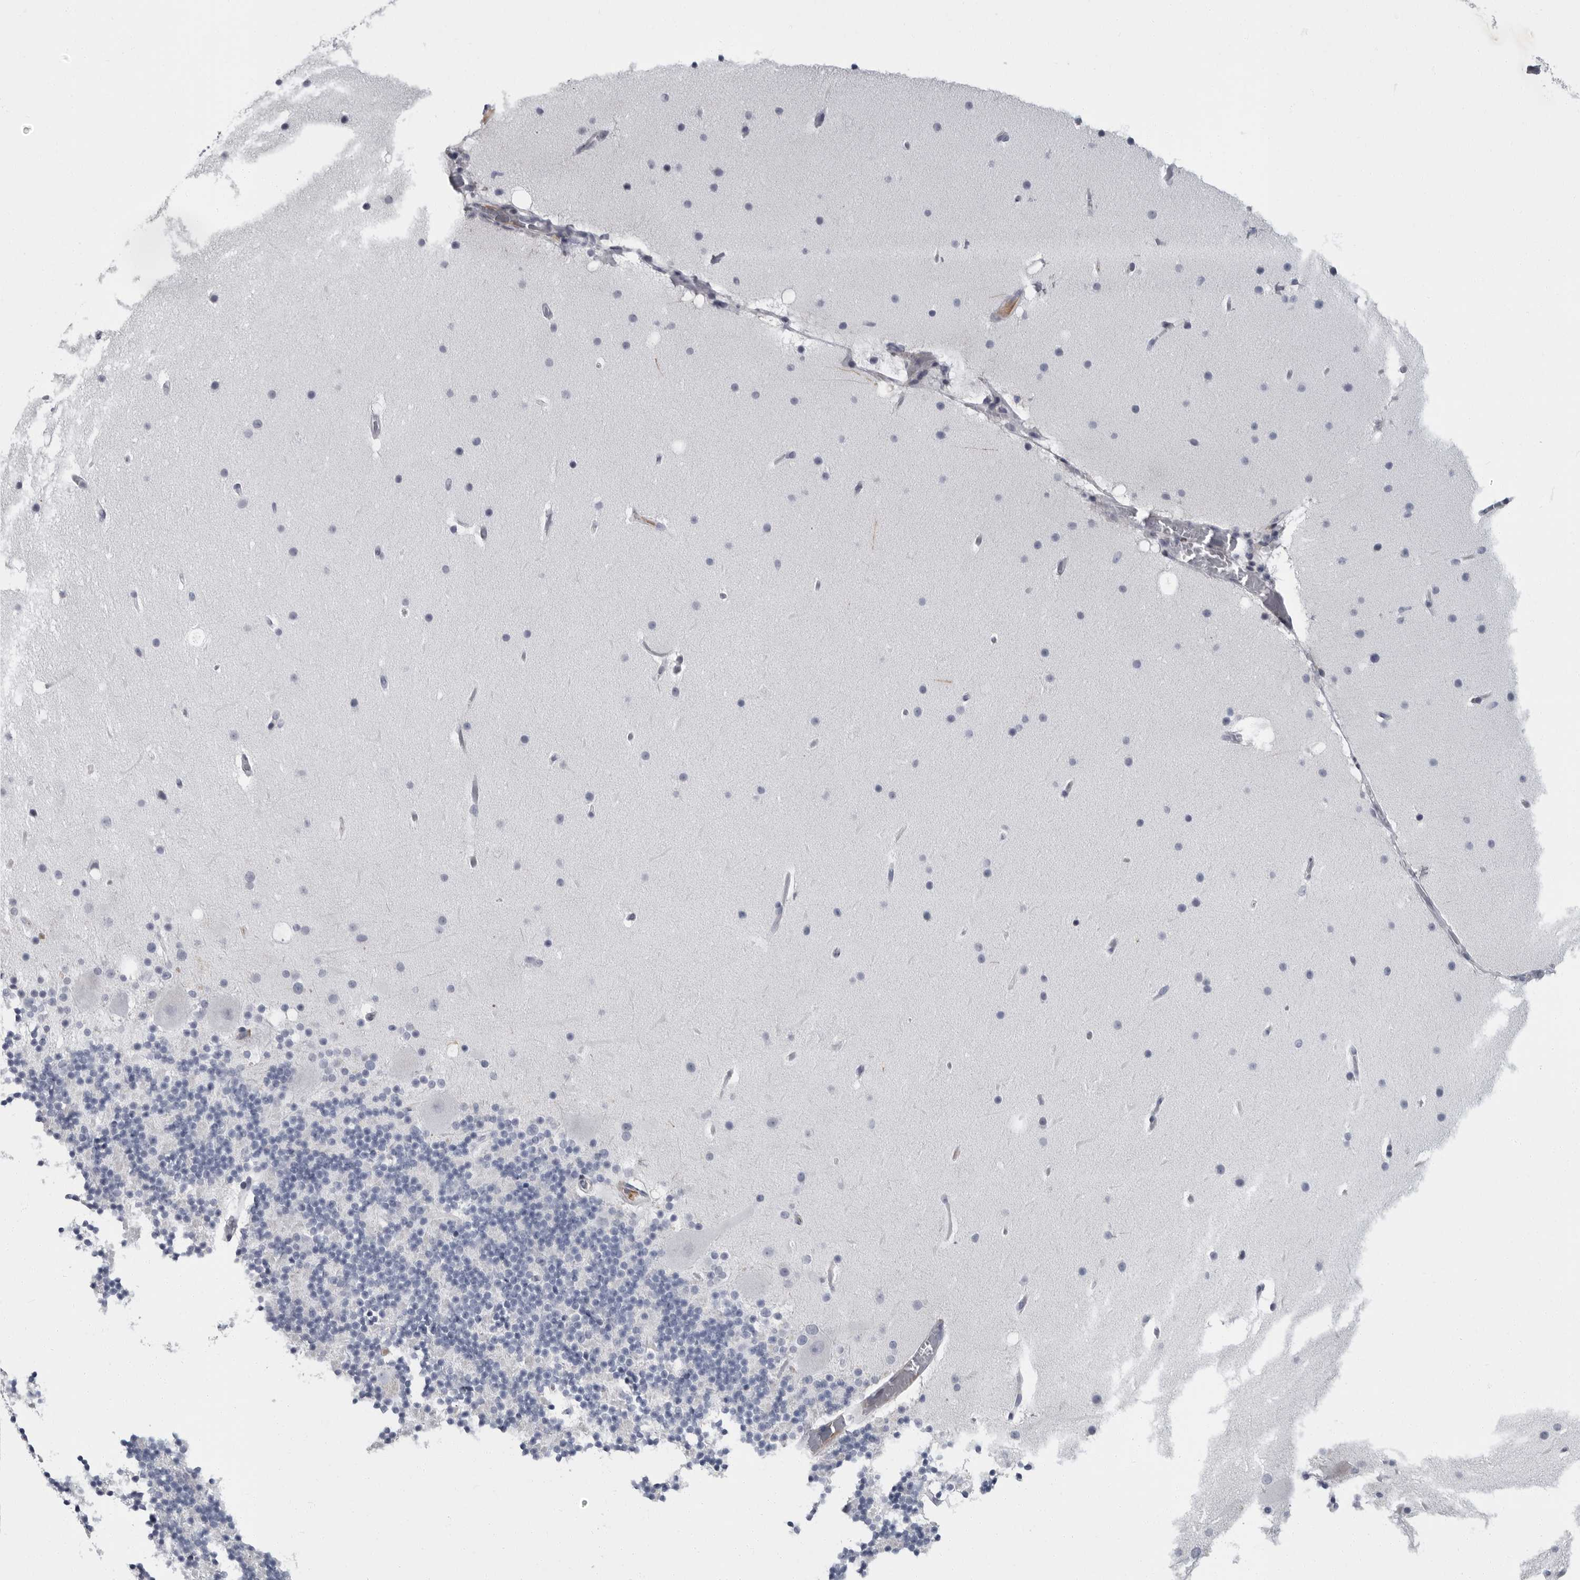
{"staining": {"intensity": "negative", "quantity": "none", "location": "none"}, "tissue": "cerebellum", "cell_type": "Cells in granular layer", "image_type": "normal", "snomed": [{"axis": "morphology", "description": "Normal tissue, NOS"}, {"axis": "topography", "description": "Cerebellum"}], "caption": "The IHC micrograph has no significant staining in cells in granular layer of cerebellum.", "gene": "SLC25A39", "patient": {"sex": "male", "age": 57}}